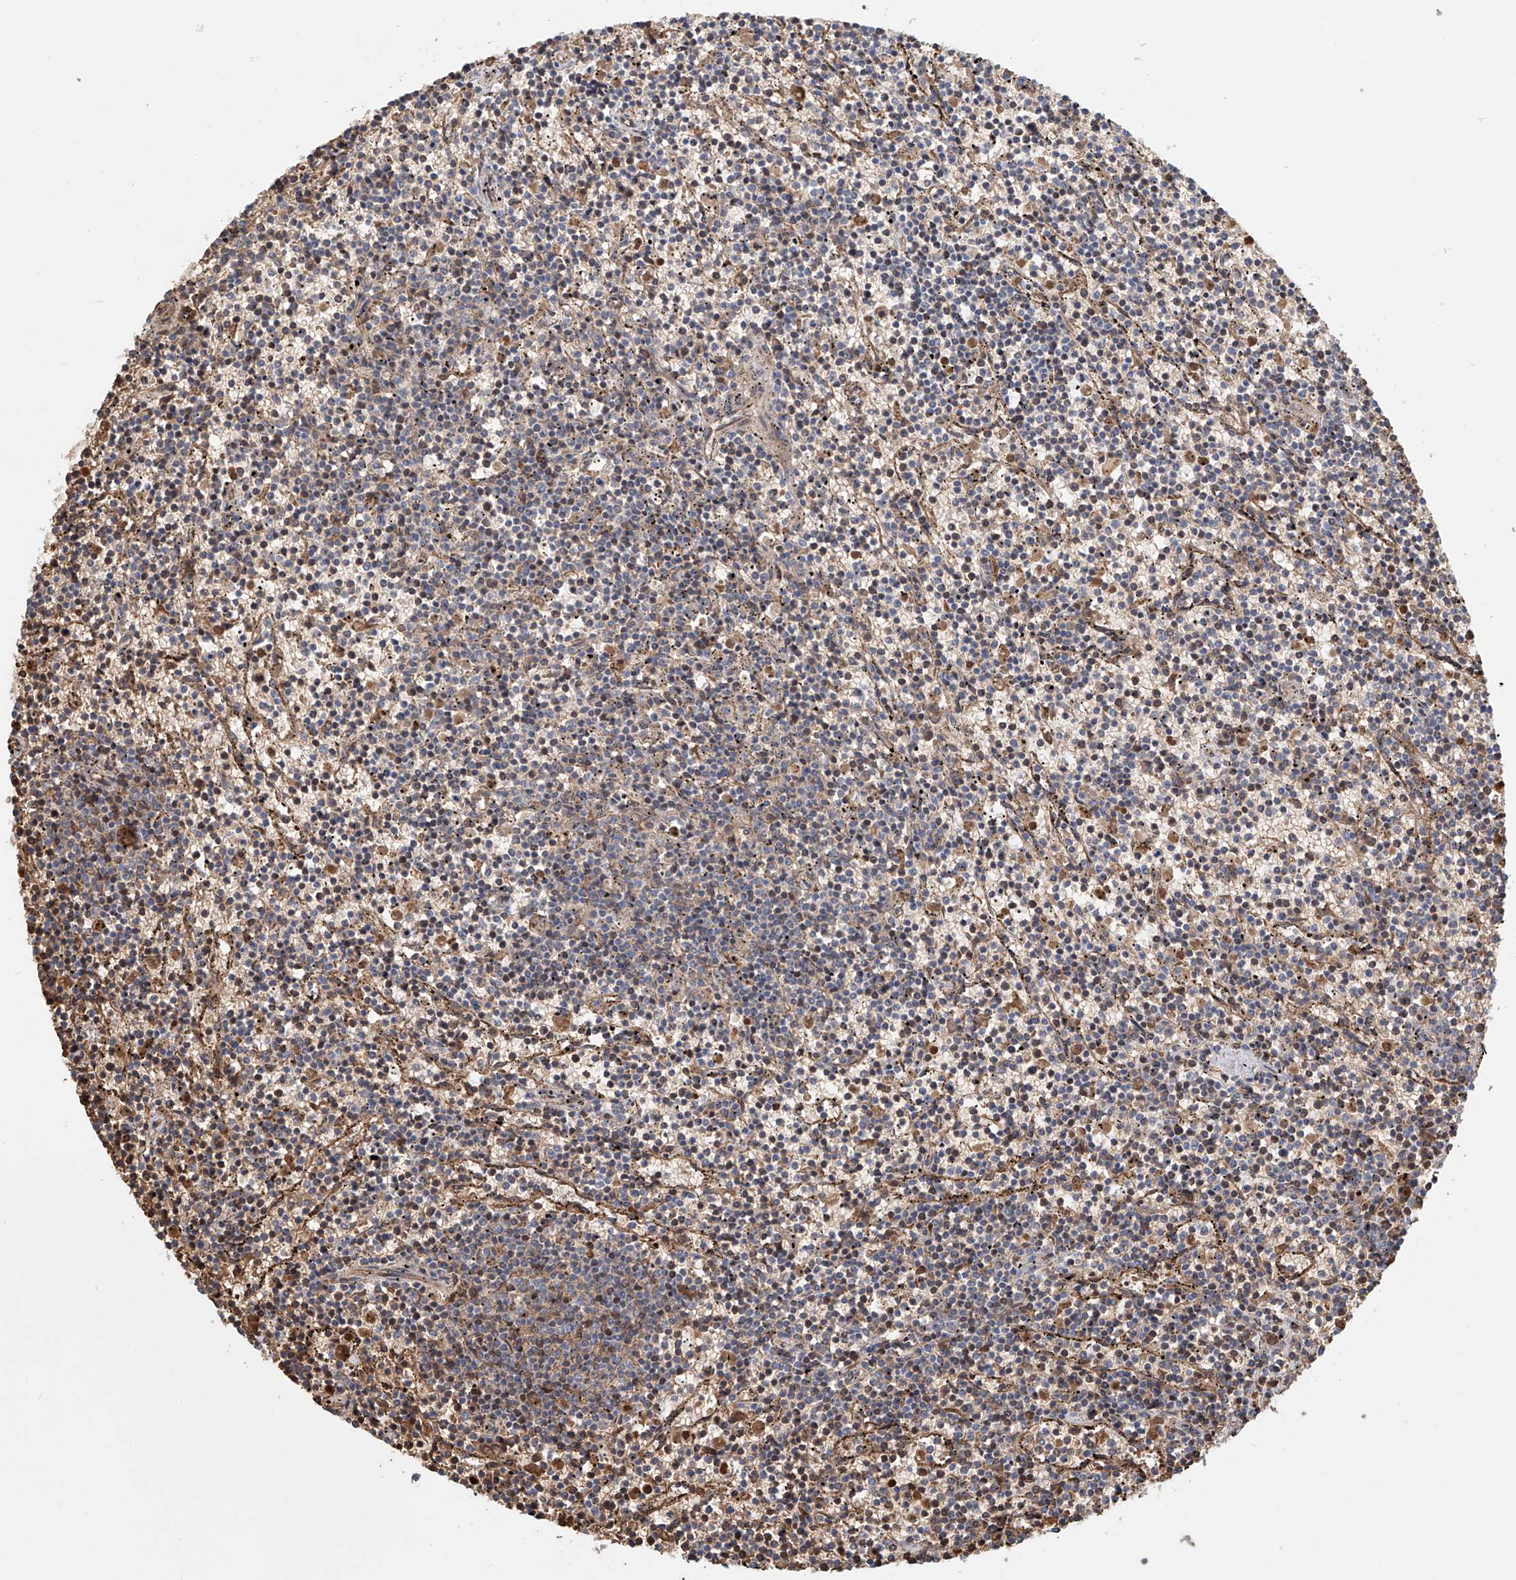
{"staining": {"intensity": "weak", "quantity": "25%-75%", "location": "cytoplasmic/membranous"}, "tissue": "lymphoma", "cell_type": "Tumor cells", "image_type": "cancer", "snomed": [{"axis": "morphology", "description": "Malignant lymphoma, non-Hodgkin's type, Low grade"}, {"axis": "topography", "description": "Spleen"}], "caption": "High-power microscopy captured an immunohistochemistry histopathology image of malignant lymphoma, non-Hodgkin's type (low-grade), revealing weak cytoplasmic/membranous staining in approximately 25%-75% of tumor cells.", "gene": "MCL1", "patient": {"sex": "female", "age": 50}}